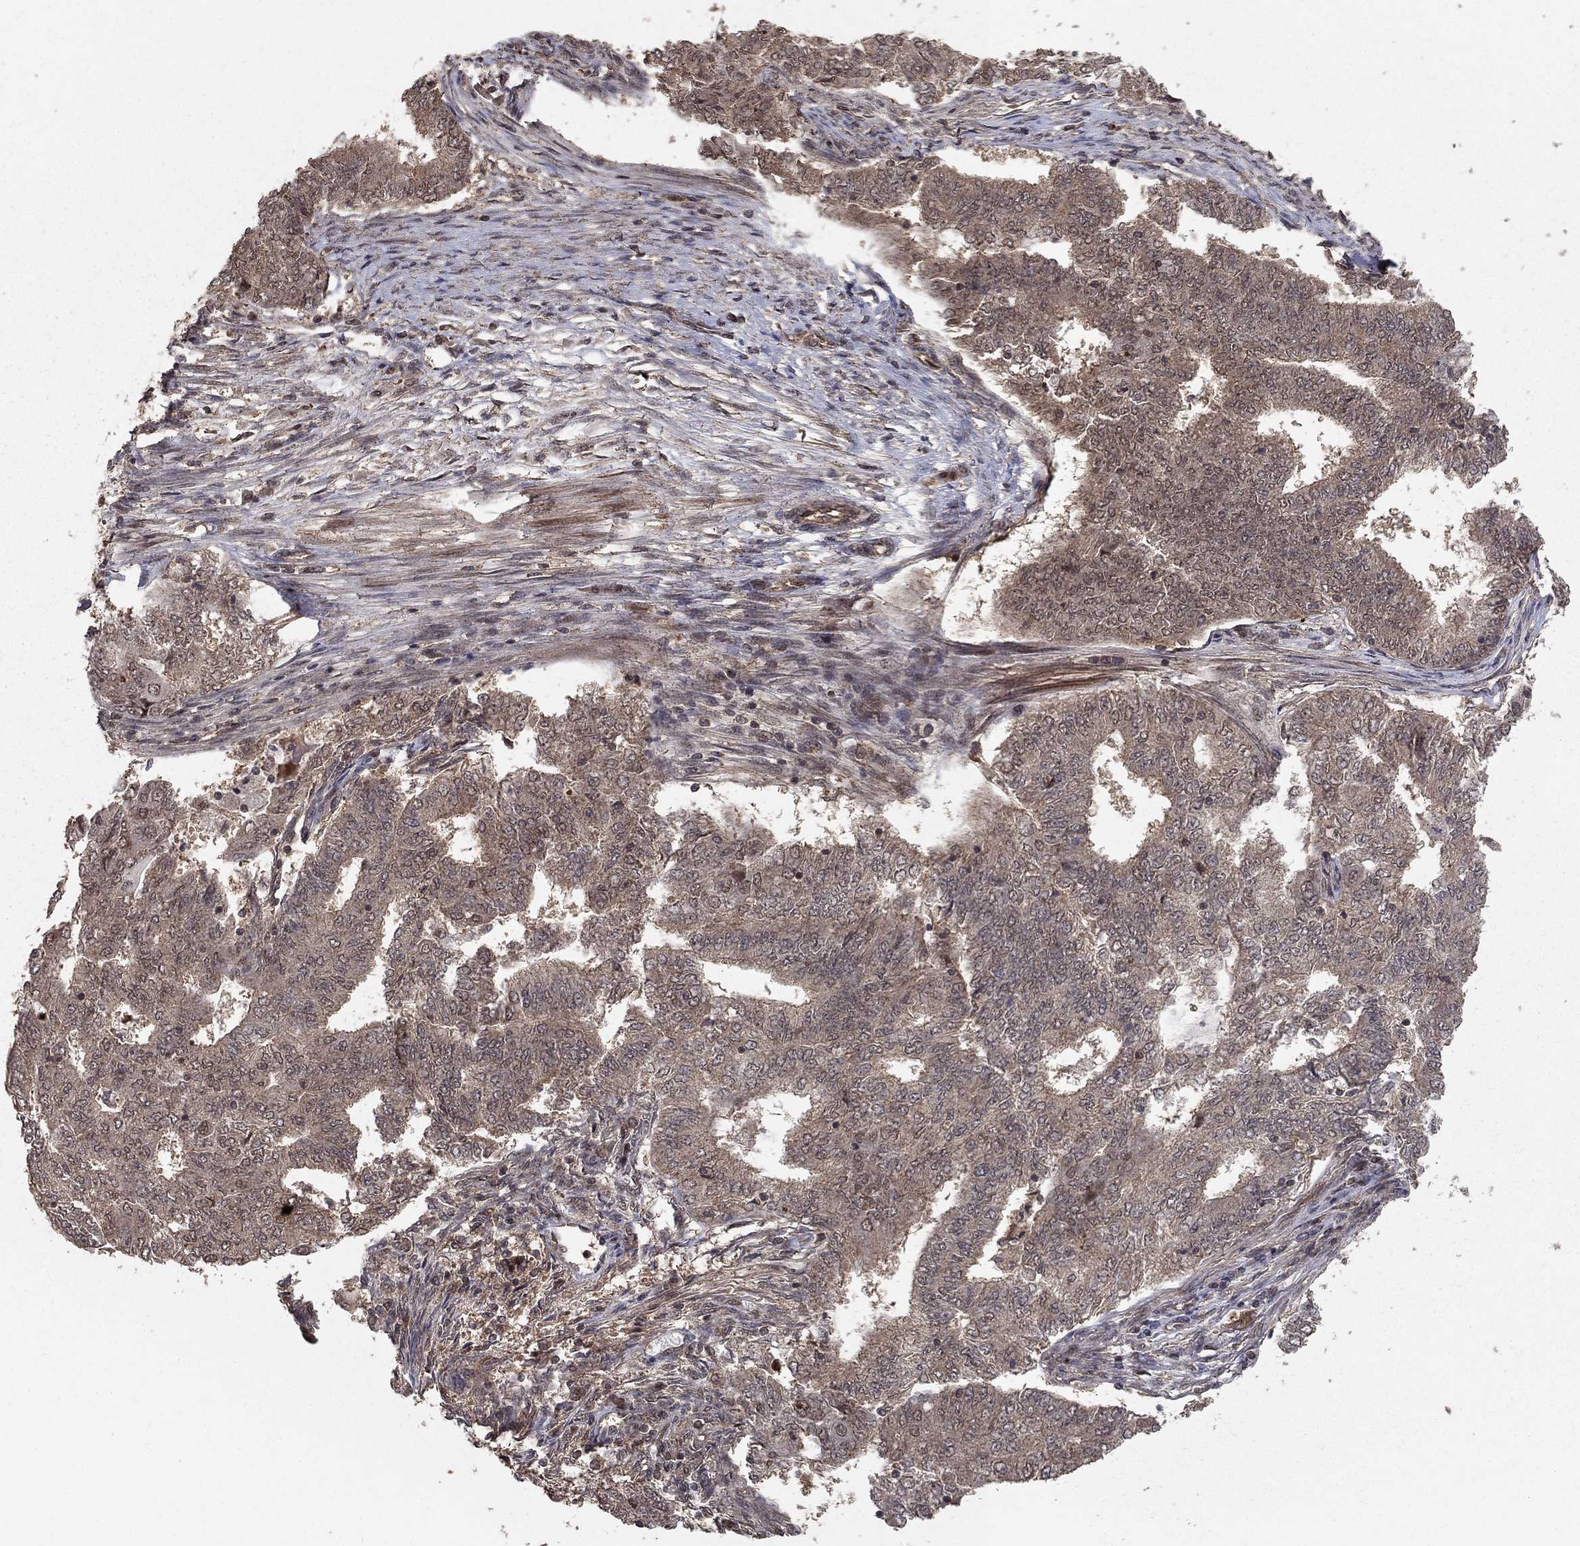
{"staining": {"intensity": "weak", "quantity": "25%-75%", "location": "cytoplasmic/membranous"}, "tissue": "endometrial cancer", "cell_type": "Tumor cells", "image_type": "cancer", "snomed": [{"axis": "morphology", "description": "Adenocarcinoma, NOS"}, {"axis": "topography", "description": "Endometrium"}], "caption": "Endometrial cancer (adenocarcinoma) stained with a brown dye displays weak cytoplasmic/membranous positive staining in approximately 25%-75% of tumor cells.", "gene": "PRDM1", "patient": {"sex": "female", "age": 62}}